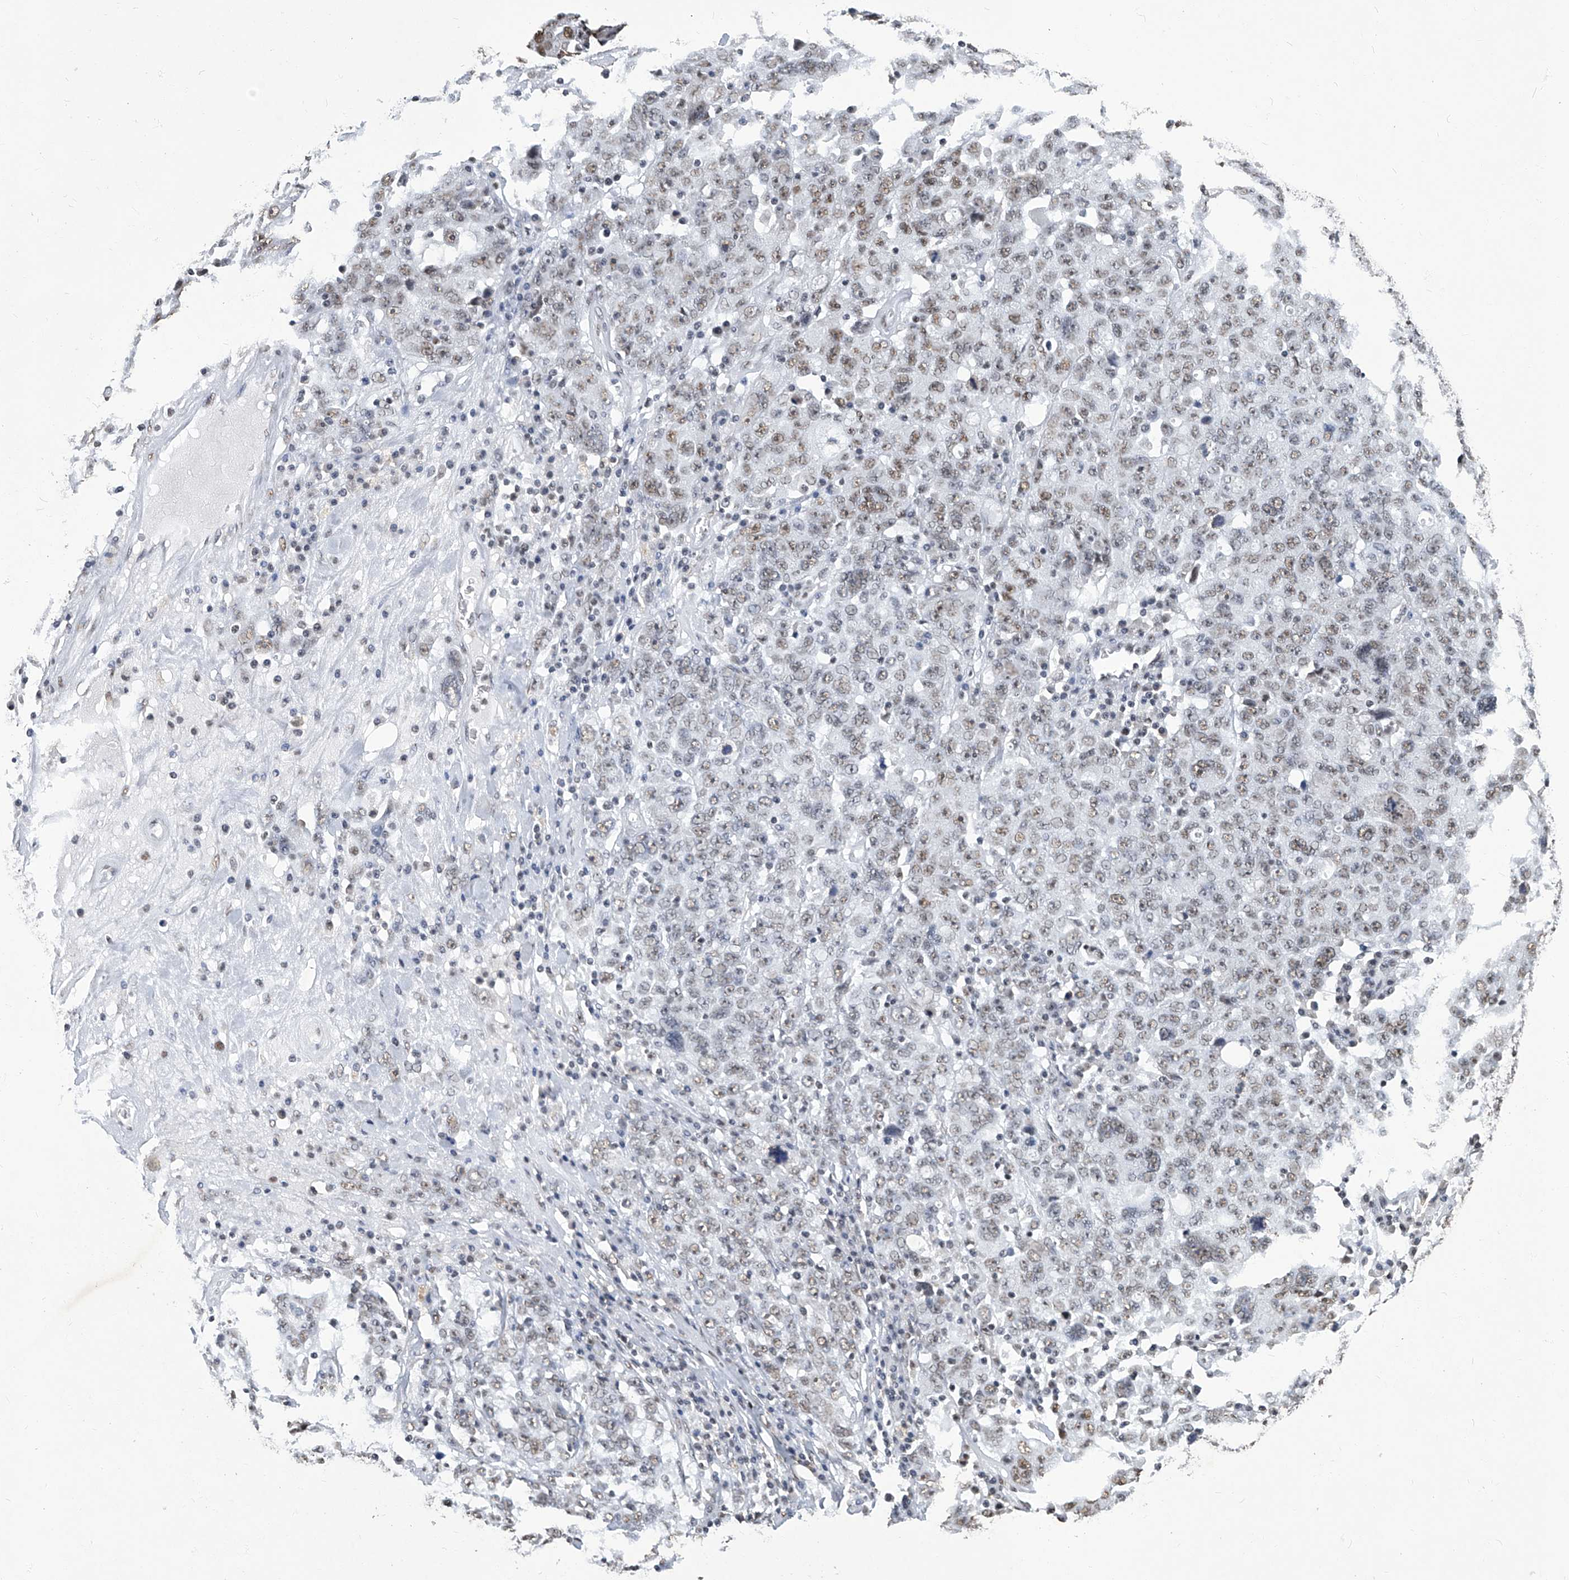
{"staining": {"intensity": "weak", "quantity": "25%-75%", "location": "nuclear"}, "tissue": "ovarian cancer", "cell_type": "Tumor cells", "image_type": "cancer", "snomed": [{"axis": "morphology", "description": "Carcinoma, endometroid"}, {"axis": "topography", "description": "Ovary"}], "caption": "Immunohistochemistry (IHC) photomicrograph of human endometroid carcinoma (ovarian) stained for a protein (brown), which shows low levels of weak nuclear expression in about 25%-75% of tumor cells.", "gene": "HBP1", "patient": {"sex": "female", "age": 62}}